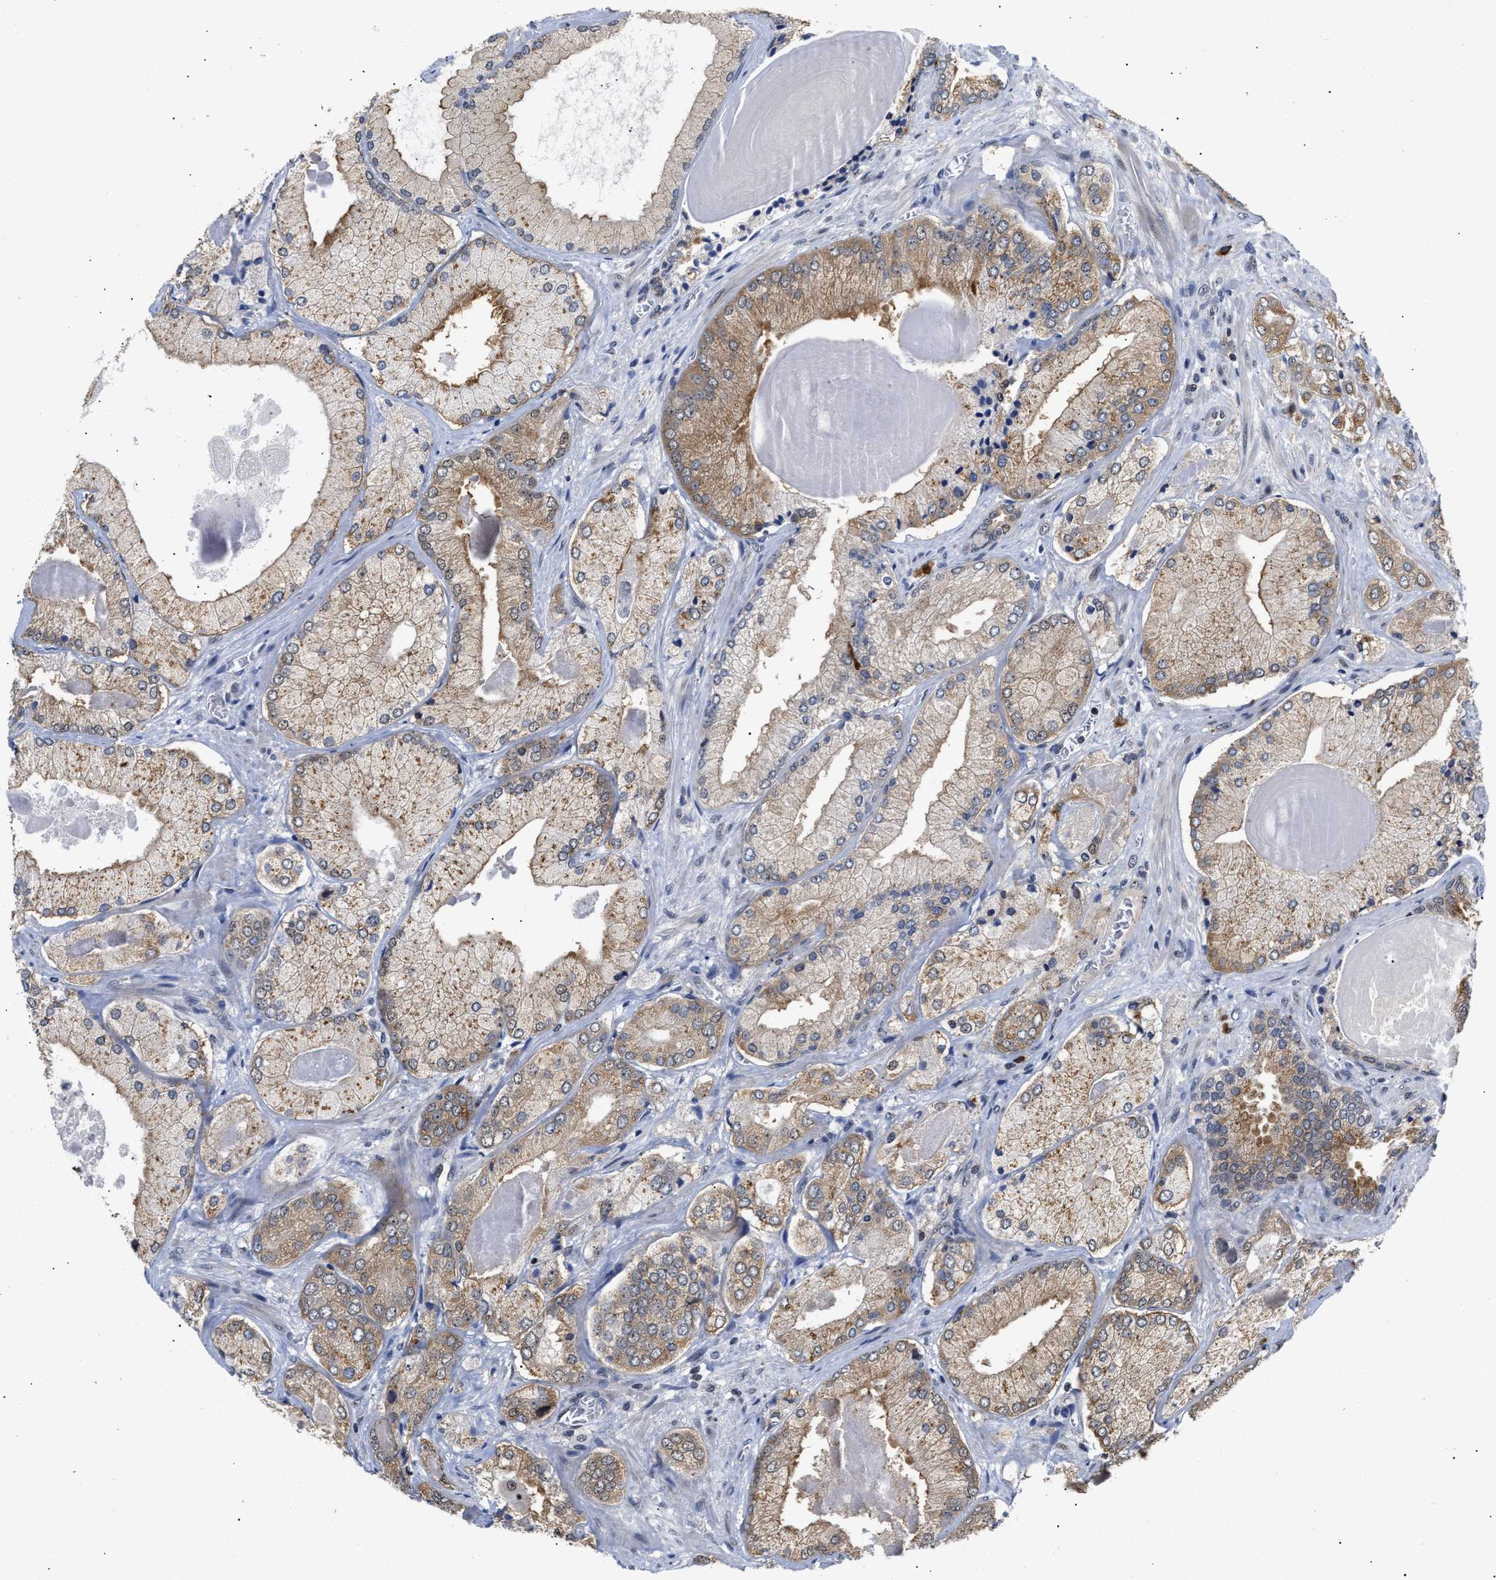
{"staining": {"intensity": "moderate", "quantity": "25%-75%", "location": "cytoplasmic/membranous"}, "tissue": "prostate cancer", "cell_type": "Tumor cells", "image_type": "cancer", "snomed": [{"axis": "morphology", "description": "Adenocarcinoma, Low grade"}, {"axis": "topography", "description": "Prostate"}], "caption": "A brown stain labels moderate cytoplasmic/membranous expression of a protein in human prostate cancer tumor cells. (DAB (3,3'-diaminobenzidine) IHC, brown staining for protein, blue staining for nuclei).", "gene": "CLIP2", "patient": {"sex": "male", "age": 65}}